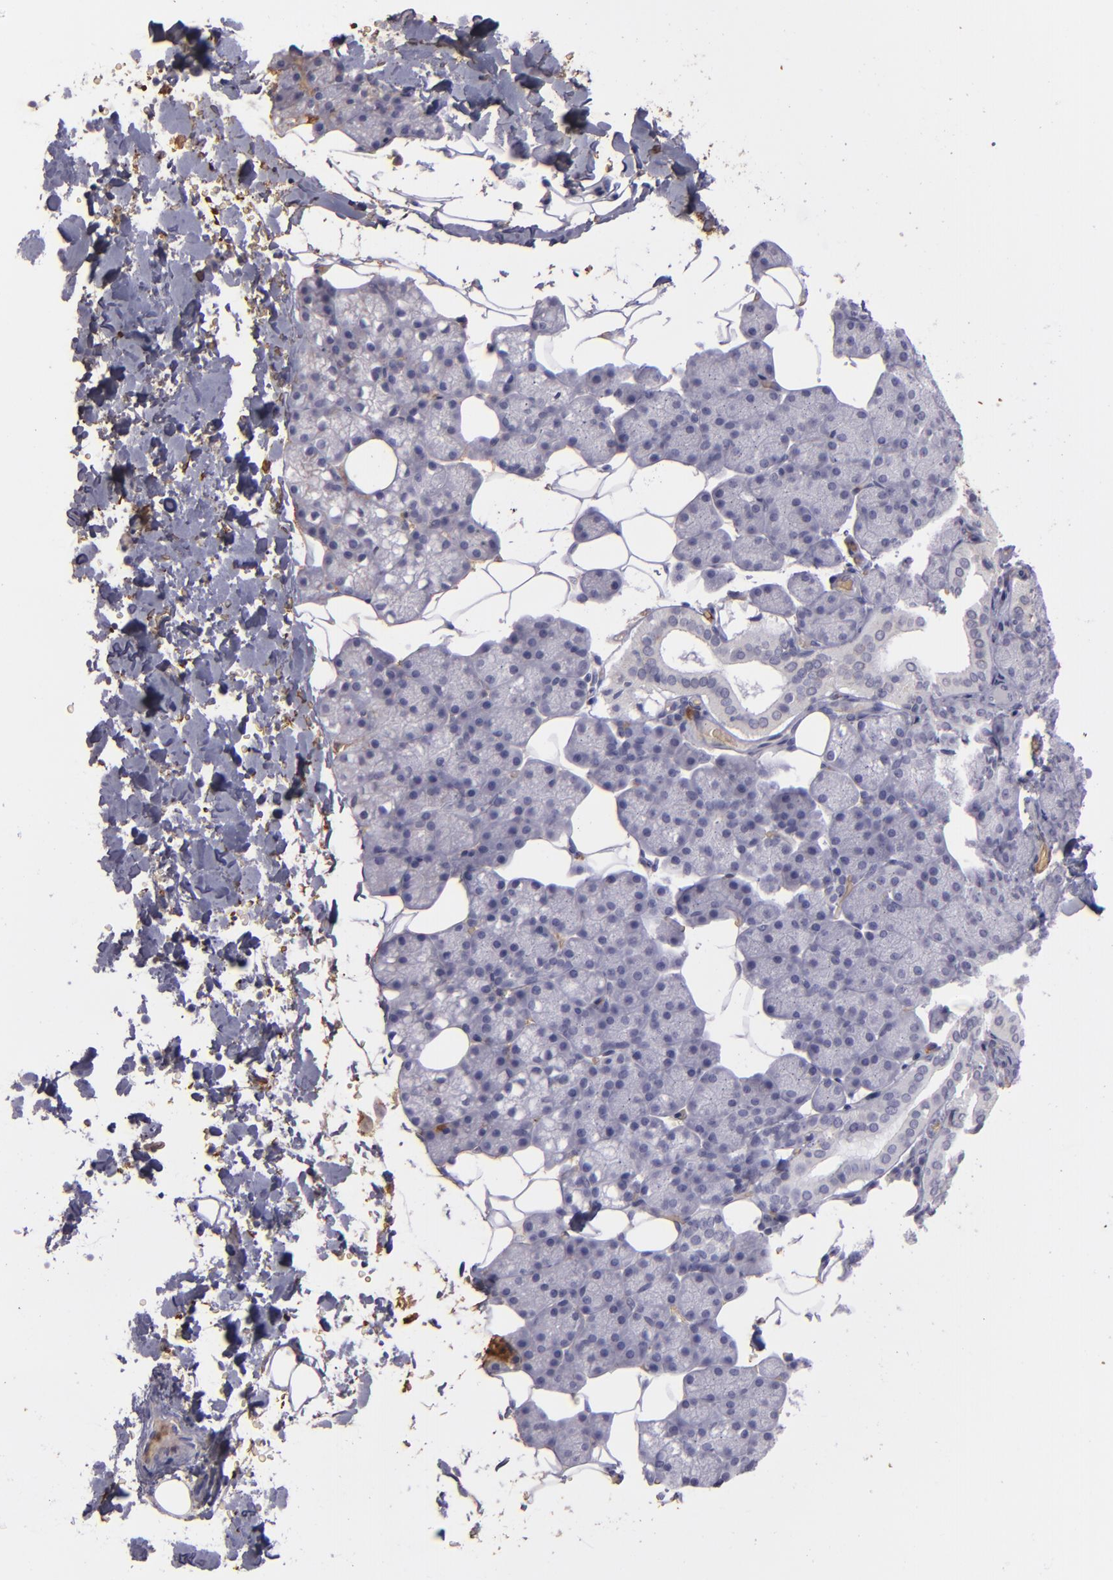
{"staining": {"intensity": "negative", "quantity": "none", "location": "none"}, "tissue": "salivary gland", "cell_type": "Glandular cells", "image_type": "normal", "snomed": [{"axis": "morphology", "description": "Normal tissue, NOS"}, {"axis": "topography", "description": "Lymph node"}, {"axis": "topography", "description": "Salivary gland"}], "caption": "Glandular cells are negative for brown protein staining in unremarkable salivary gland. Nuclei are stained in blue.", "gene": "ACE", "patient": {"sex": "male", "age": 8}}